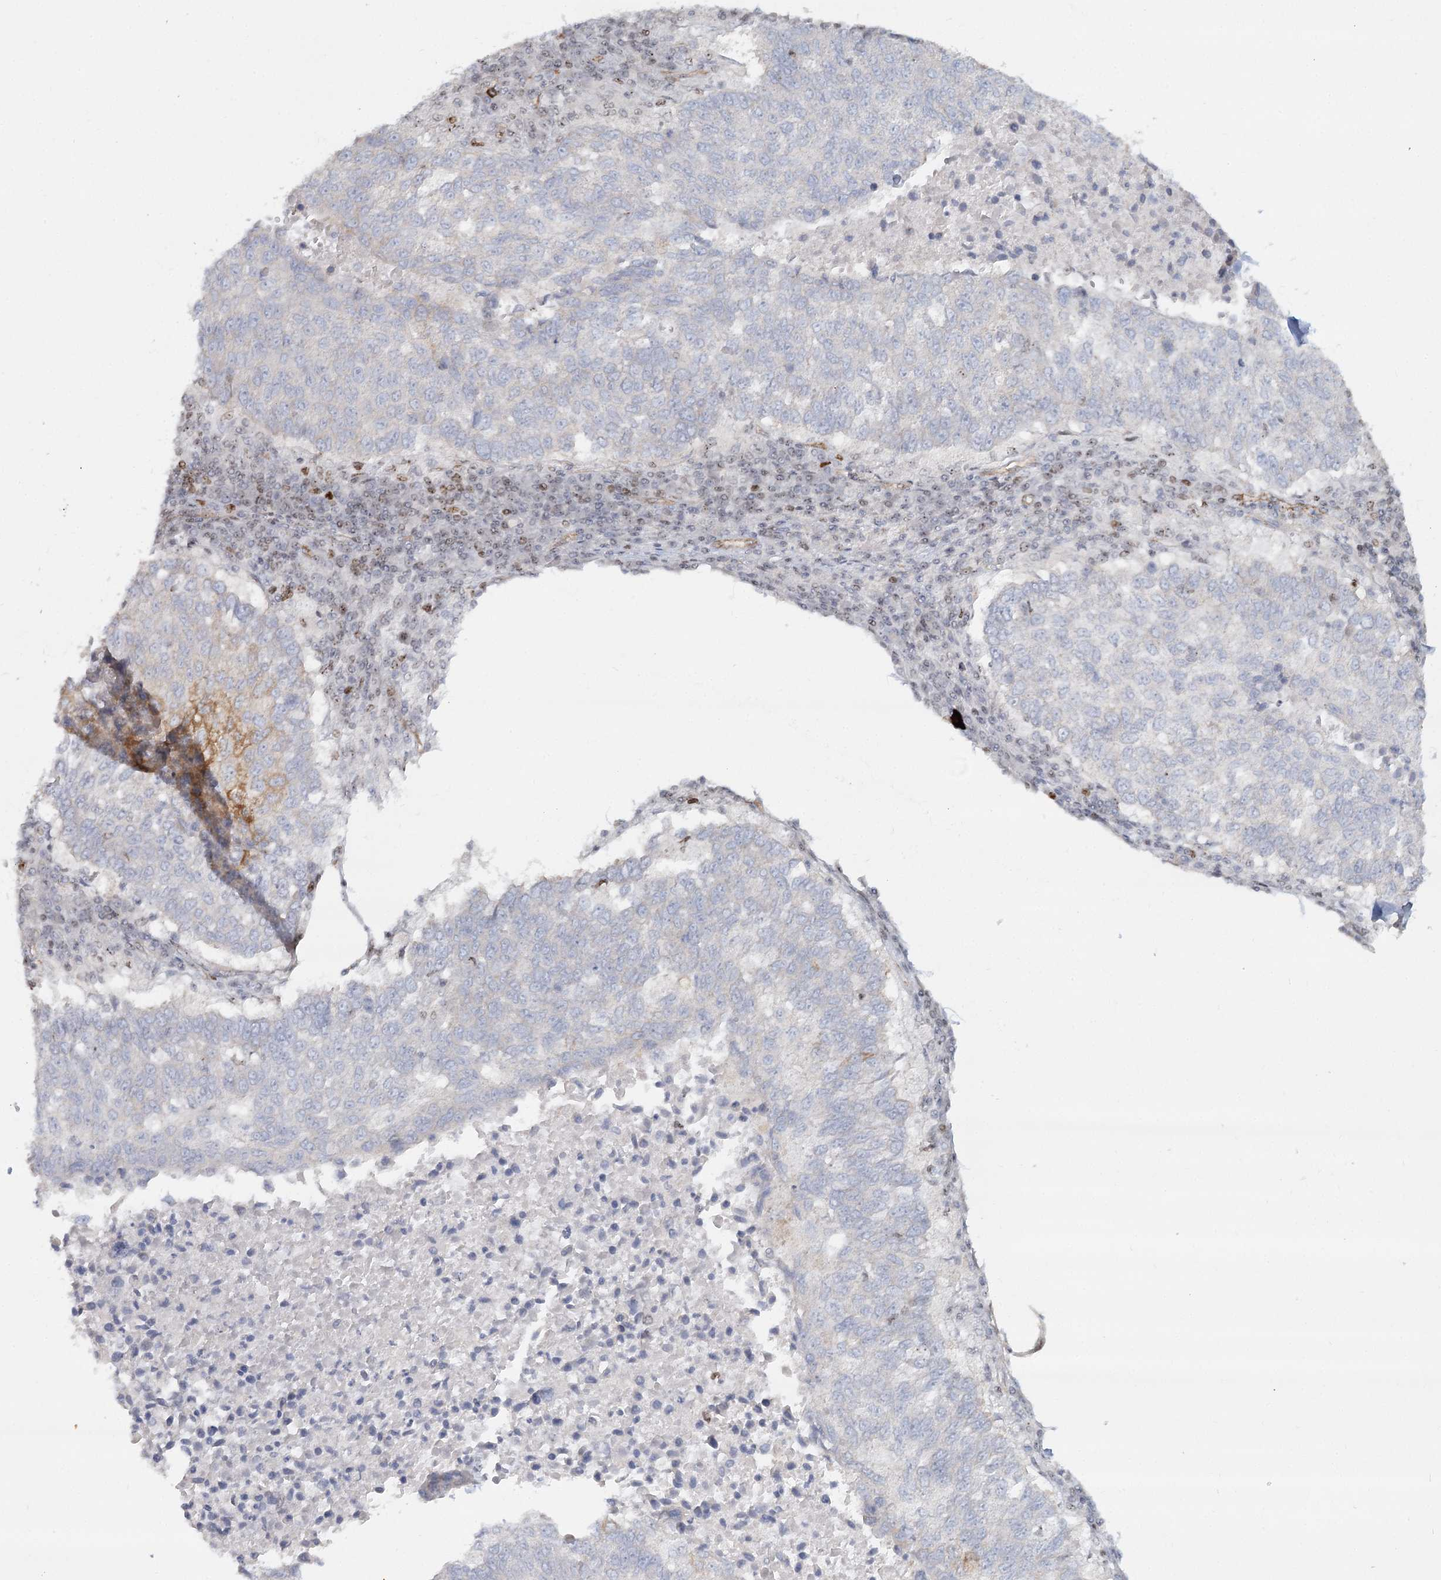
{"staining": {"intensity": "negative", "quantity": "none", "location": "none"}, "tissue": "lung cancer", "cell_type": "Tumor cells", "image_type": "cancer", "snomed": [{"axis": "morphology", "description": "Squamous cell carcinoma, NOS"}, {"axis": "topography", "description": "Lung"}], "caption": "Immunohistochemical staining of human squamous cell carcinoma (lung) shows no significant staining in tumor cells.", "gene": "ZFYVE28", "patient": {"sex": "male", "age": 73}}